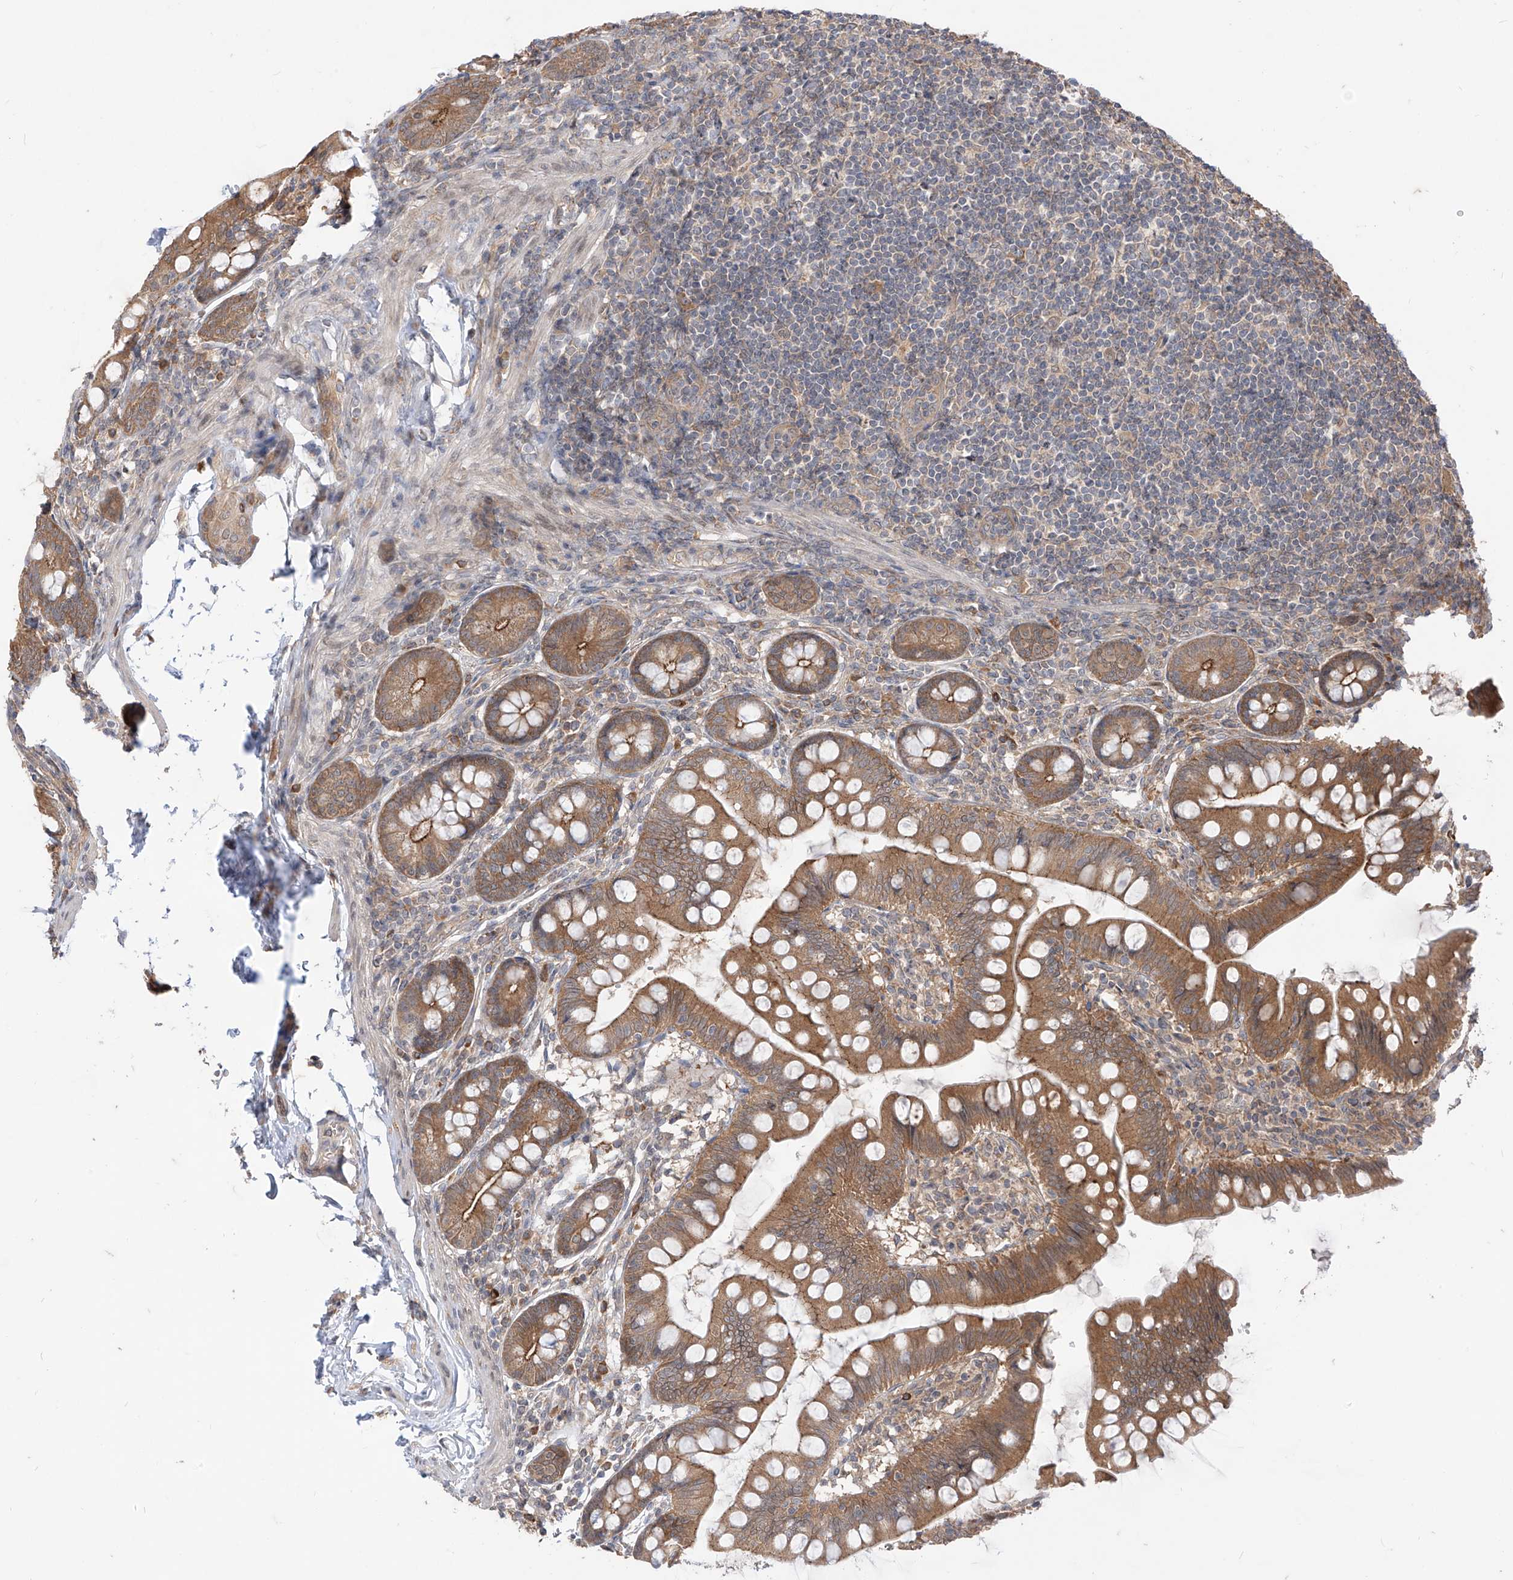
{"staining": {"intensity": "moderate", "quantity": ">75%", "location": "cytoplasmic/membranous"}, "tissue": "small intestine", "cell_type": "Glandular cells", "image_type": "normal", "snomed": [{"axis": "morphology", "description": "Normal tissue, NOS"}, {"axis": "topography", "description": "Small intestine"}], "caption": "Unremarkable small intestine reveals moderate cytoplasmic/membranous staining in approximately >75% of glandular cells, visualized by immunohistochemistry.", "gene": "MTUS2", "patient": {"sex": "male", "age": 7}}